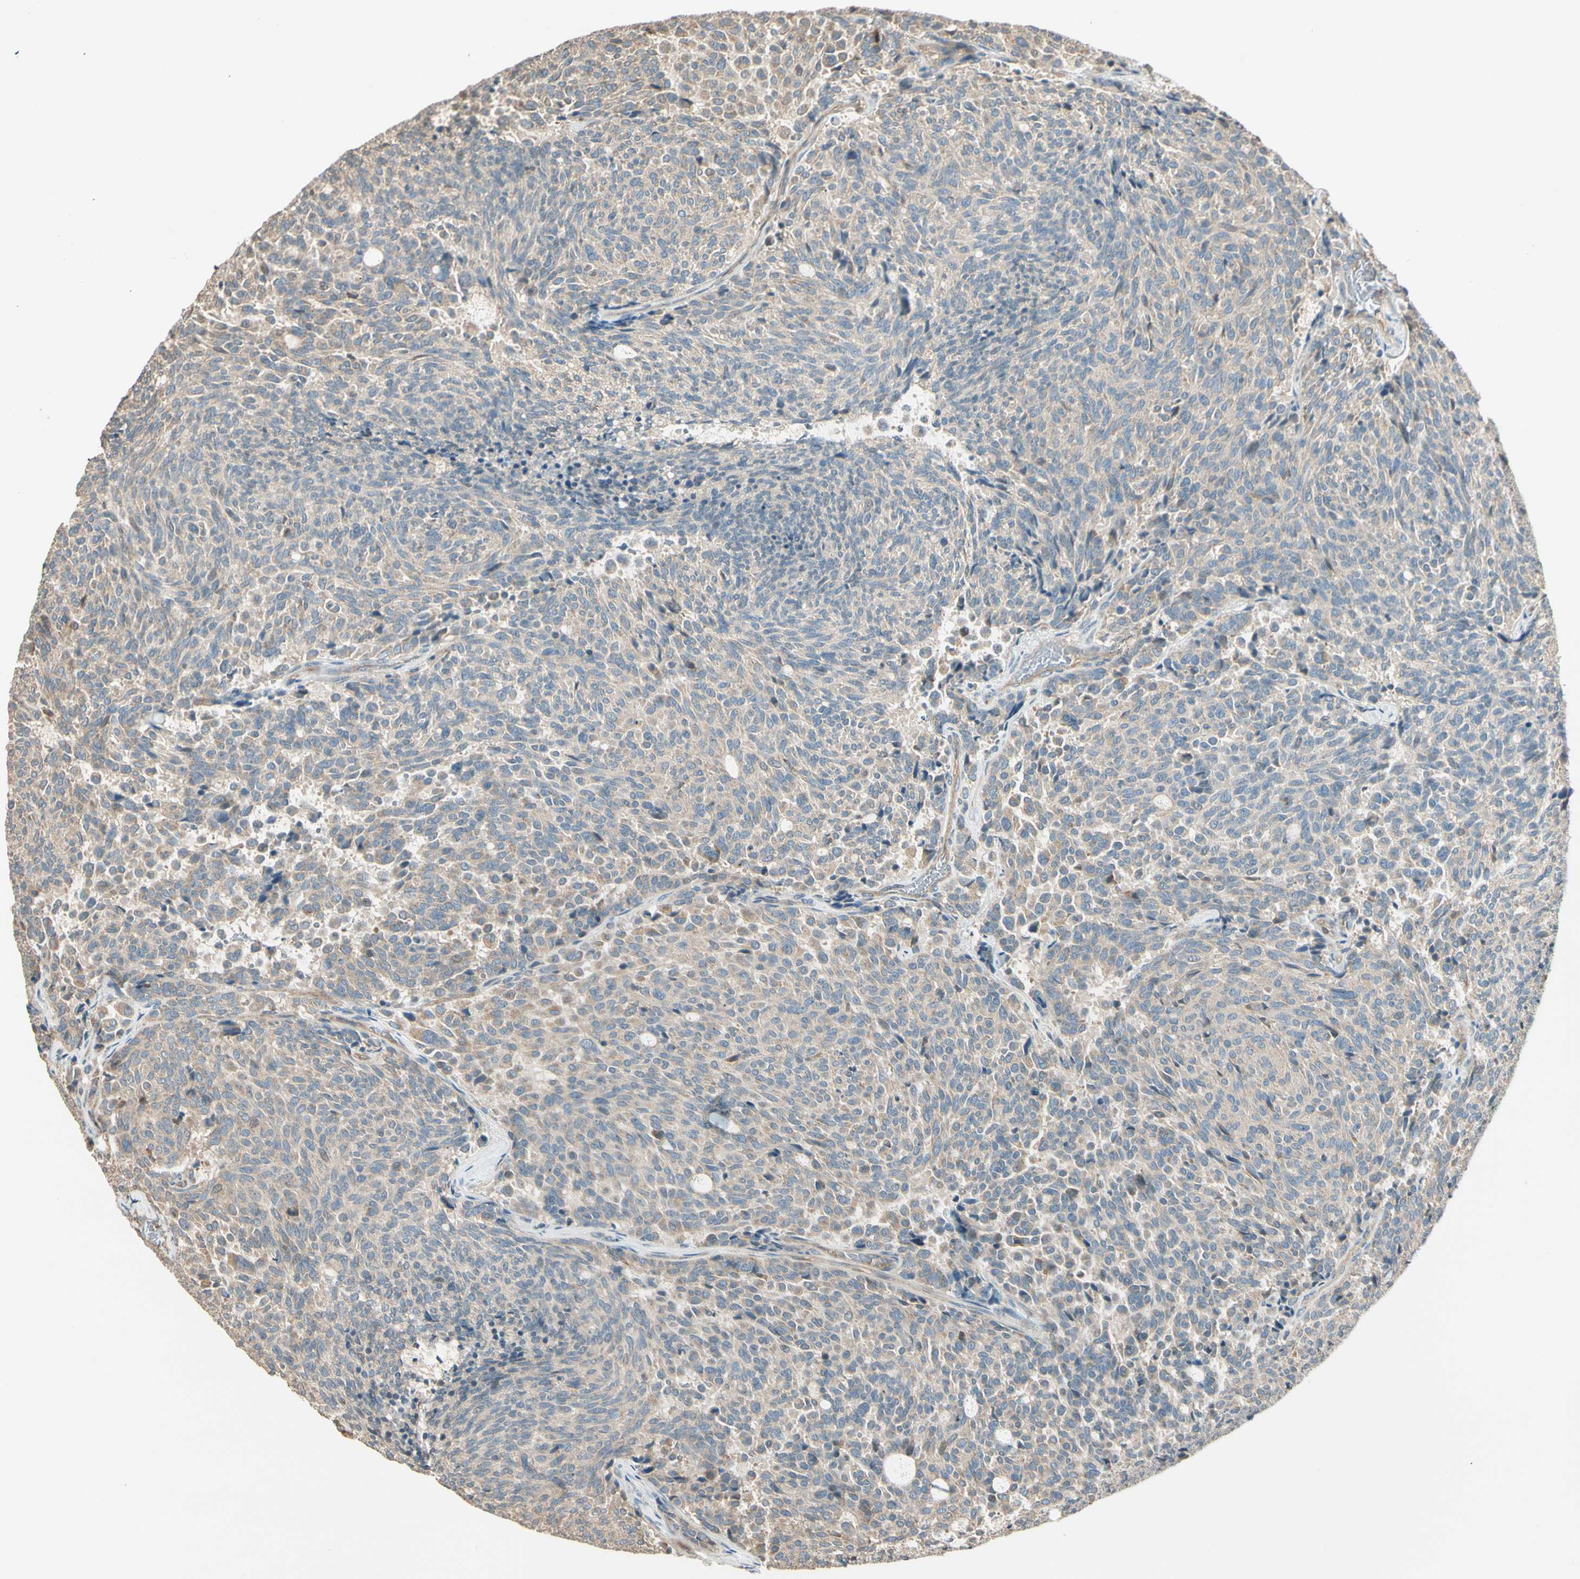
{"staining": {"intensity": "weak", "quantity": ">75%", "location": "cytoplasmic/membranous"}, "tissue": "carcinoid", "cell_type": "Tumor cells", "image_type": "cancer", "snomed": [{"axis": "morphology", "description": "Carcinoid, malignant, NOS"}, {"axis": "topography", "description": "Pancreas"}], "caption": "An immunohistochemistry (IHC) photomicrograph of neoplastic tissue is shown. Protein staining in brown highlights weak cytoplasmic/membranous positivity in carcinoid within tumor cells.", "gene": "TNFRSF21", "patient": {"sex": "female", "age": 54}}